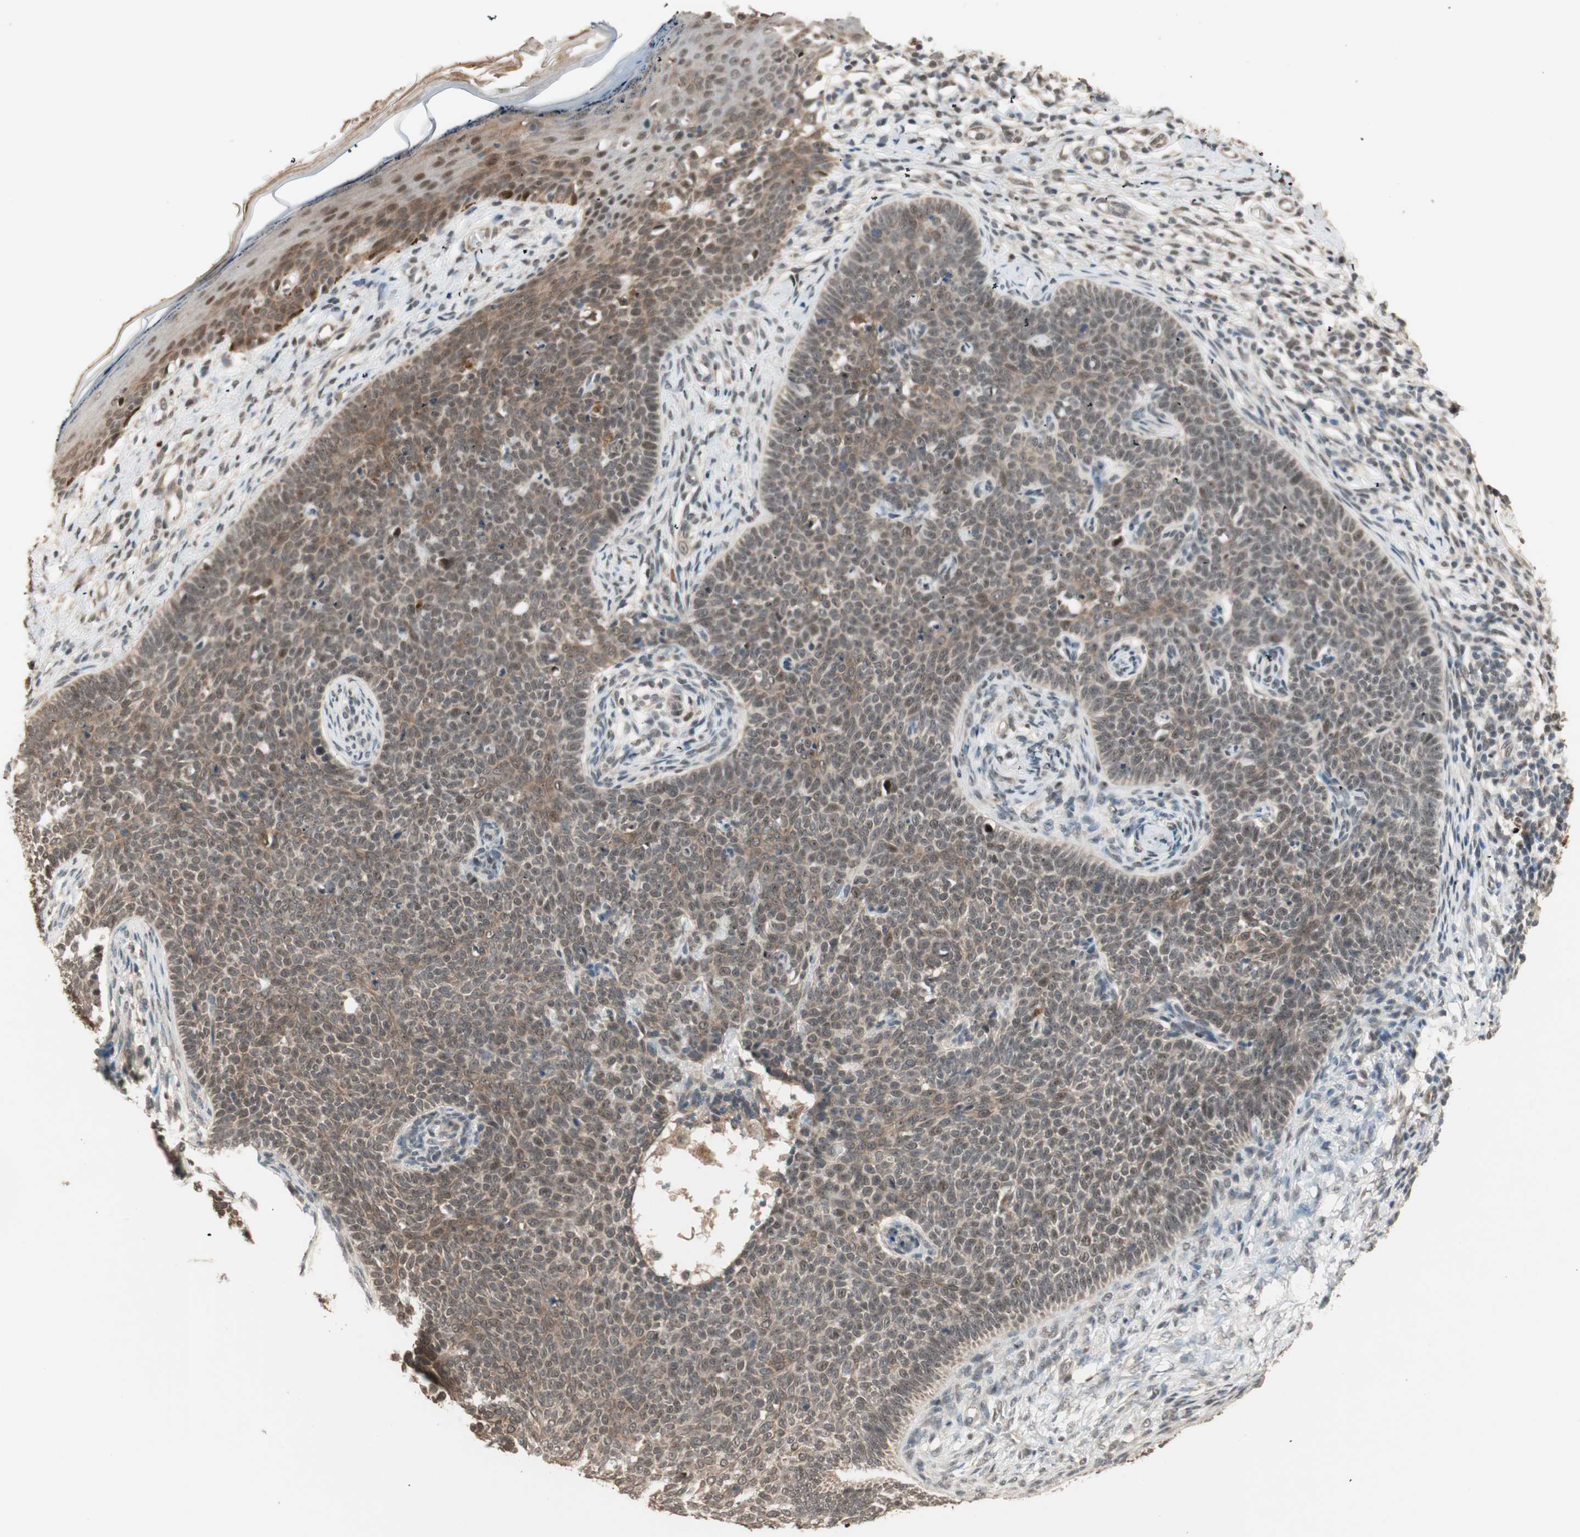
{"staining": {"intensity": "weak", "quantity": "25%-75%", "location": "cytoplasmic/membranous,nuclear"}, "tissue": "skin cancer", "cell_type": "Tumor cells", "image_type": "cancer", "snomed": [{"axis": "morphology", "description": "Normal tissue, NOS"}, {"axis": "morphology", "description": "Basal cell carcinoma"}, {"axis": "topography", "description": "Skin"}], "caption": "Basal cell carcinoma (skin) stained with a protein marker reveals weak staining in tumor cells.", "gene": "ZSCAN31", "patient": {"sex": "male", "age": 87}}